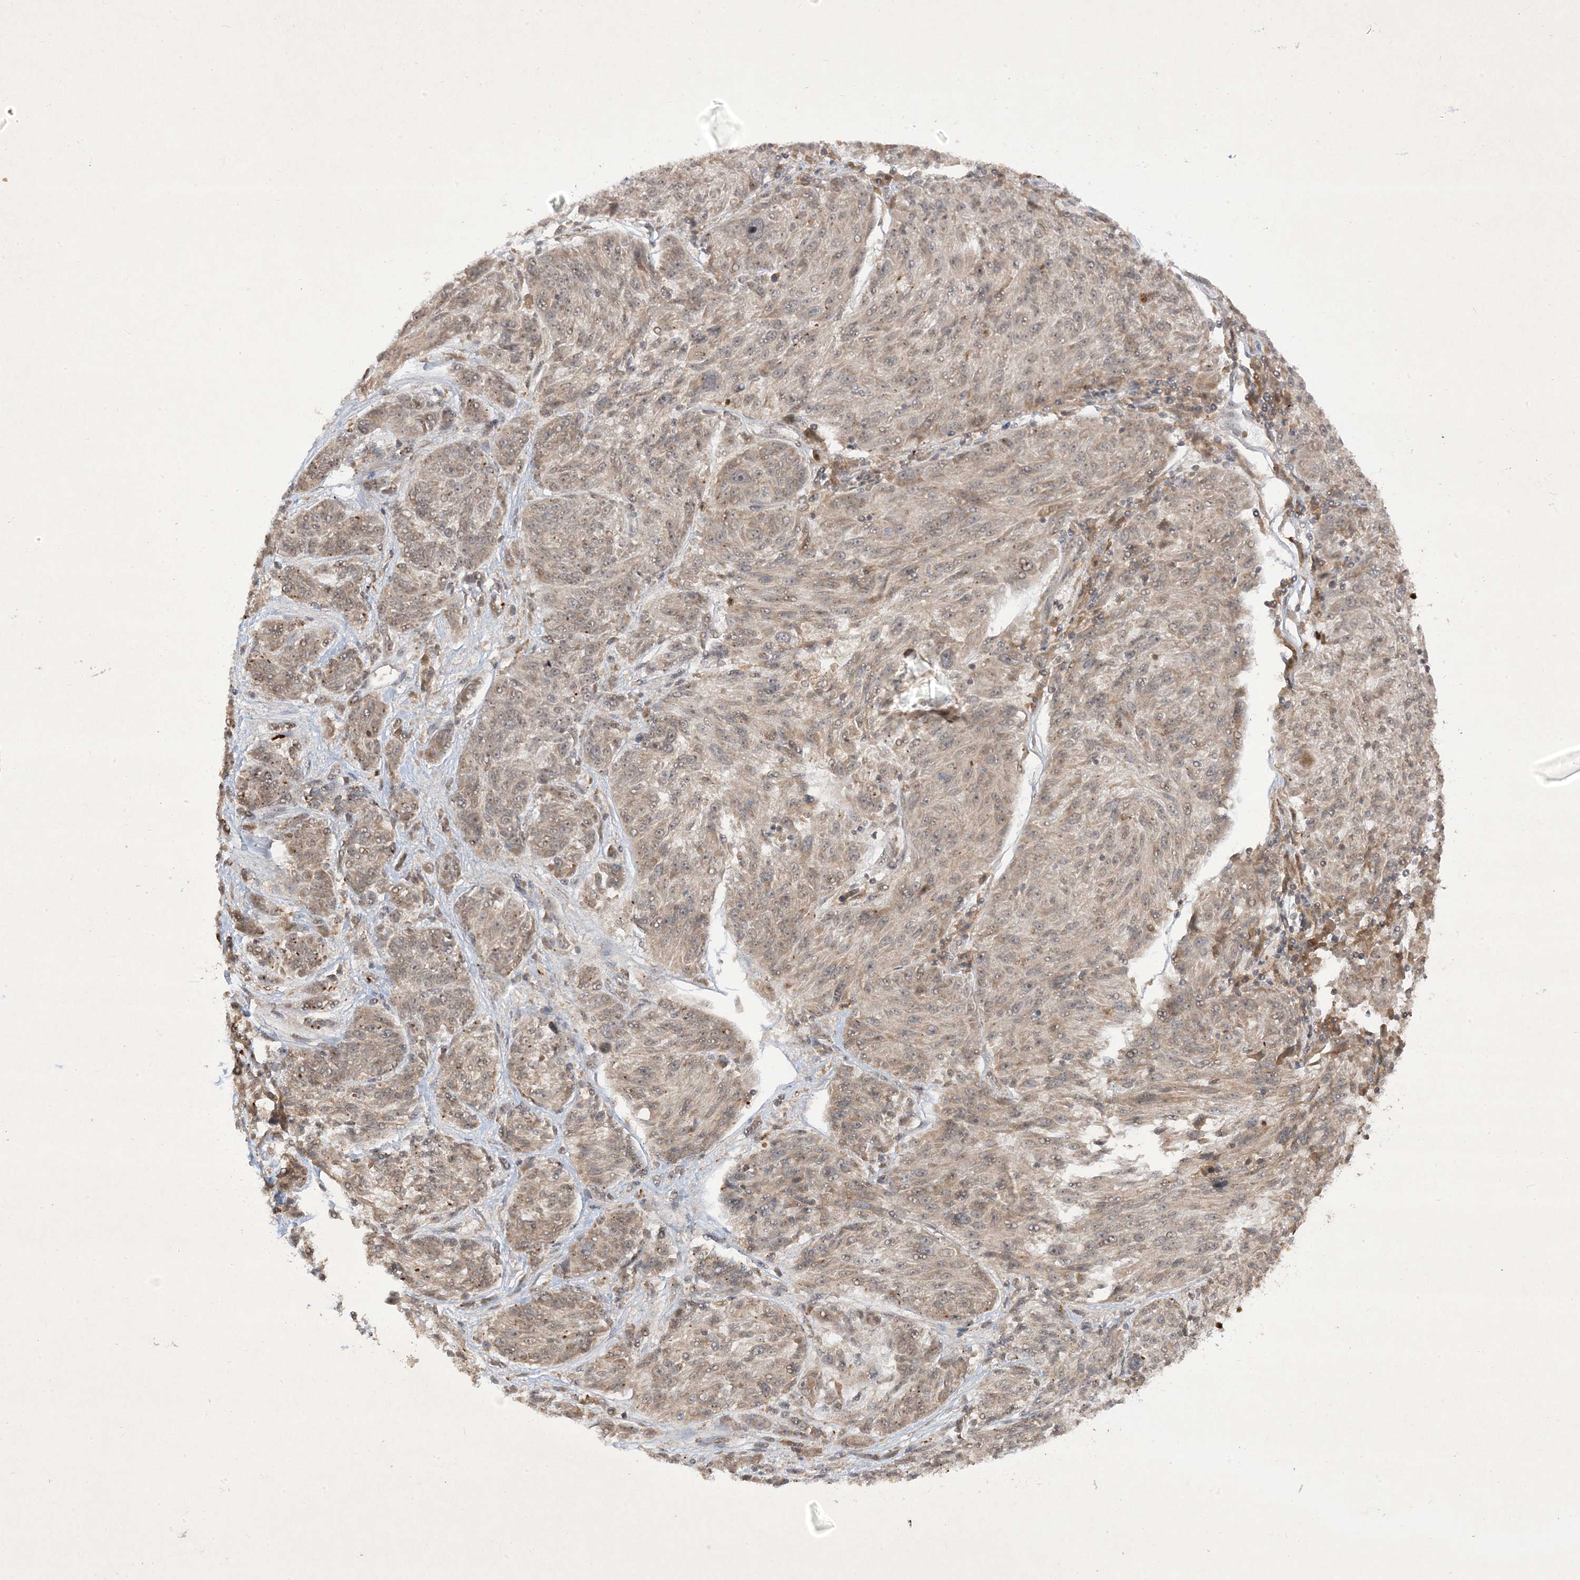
{"staining": {"intensity": "weak", "quantity": ">75%", "location": "cytoplasmic/membranous"}, "tissue": "melanoma", "cell_type": "Tumor cells", "image_type": "cancer", "snomed": [{"axis": "morphology", "description": "Malignant melanoma, NOS"}, {"axis": "topography", "description": "Skin"}], "caption": "Melanoma stained with a protein marker demonstrates weak staining in tumor cells.", "gene": "ZNF213", "patient": {"sex": "male", "age": 53}}